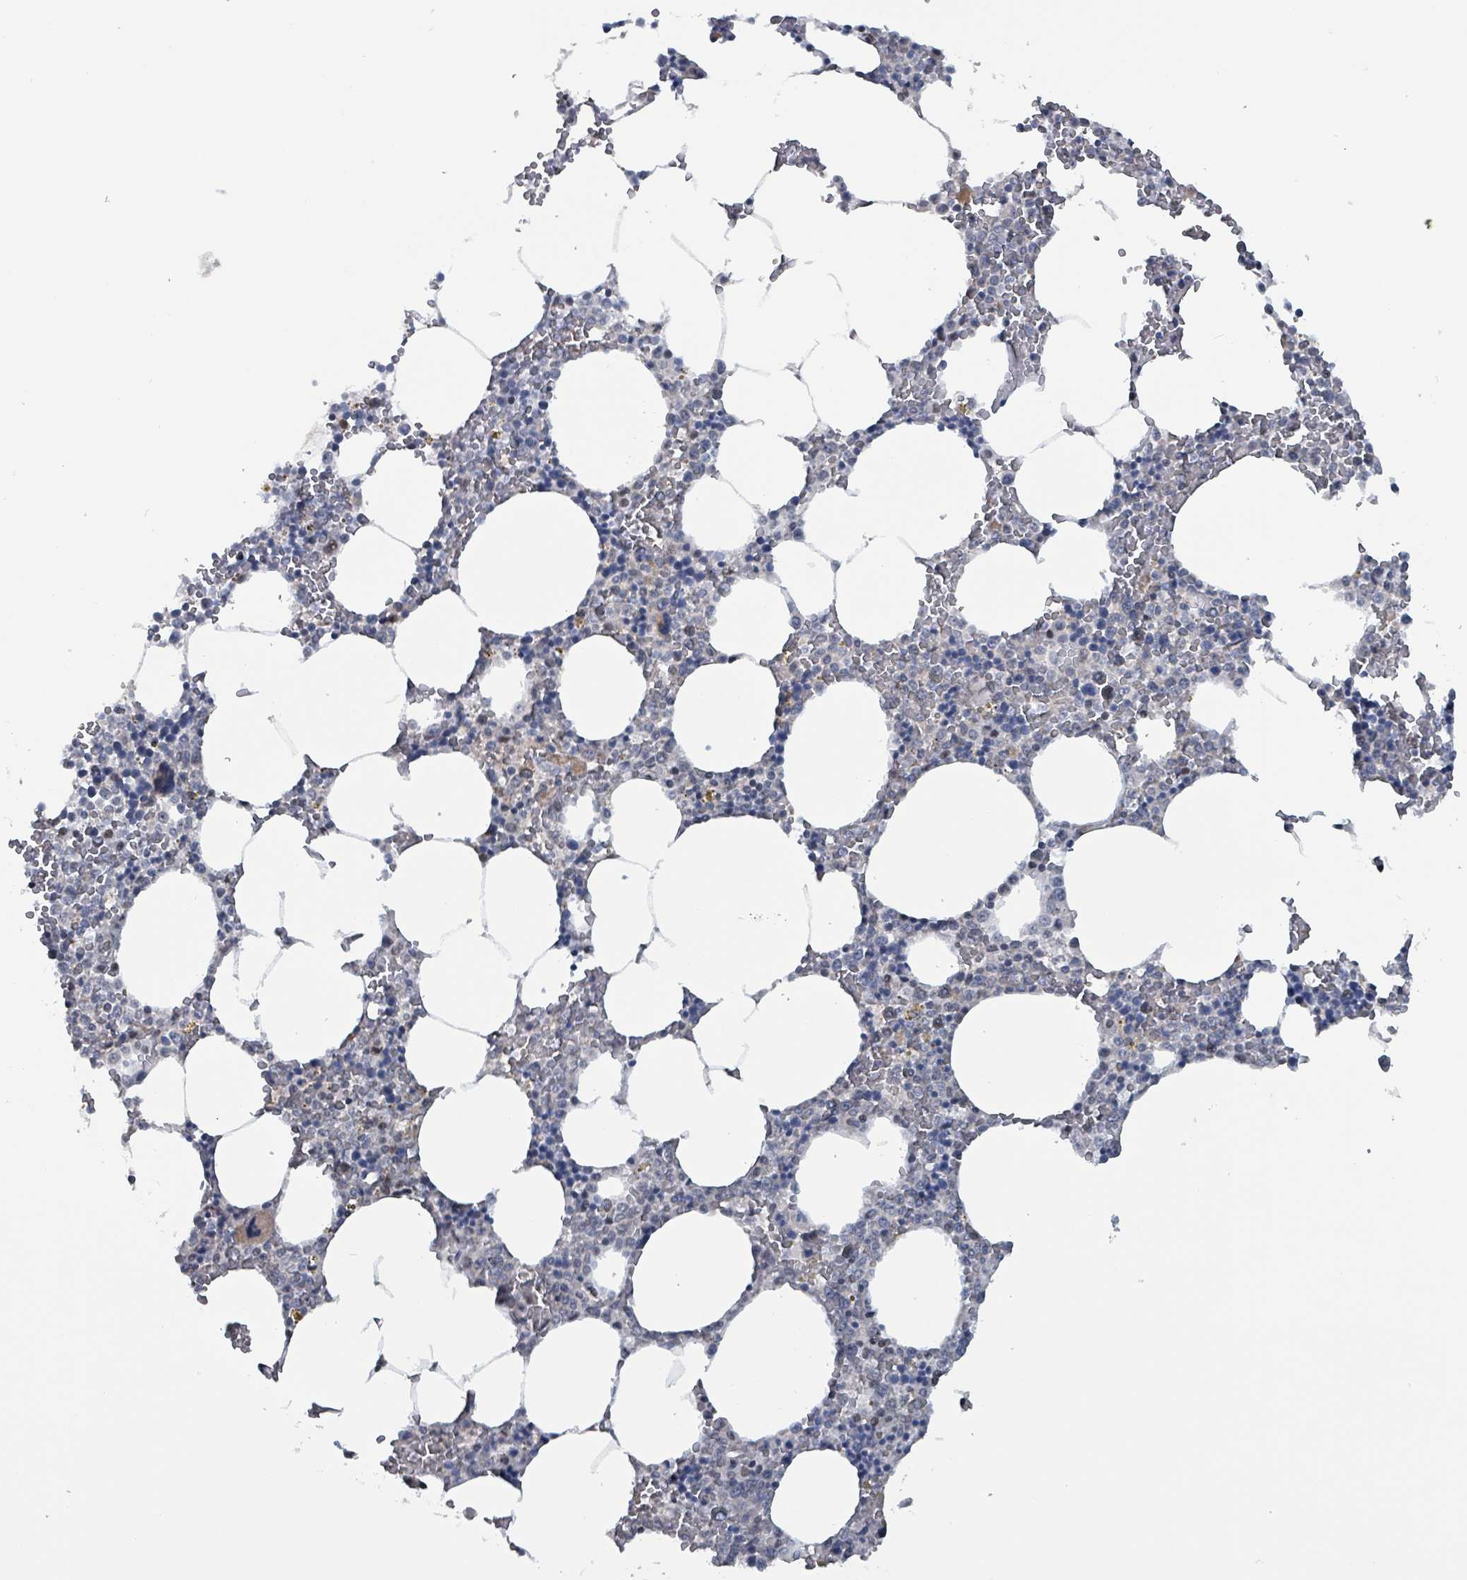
{"staining": {"intensity": "moderate", "quantity": "<25%", "location": "cytoplasmic/membranous"}, "tissue": "bone marrow", "cell_type": "Hematopoietic cells", "image_type": "normal", "snomed": [{"axis": "morphology", "description": "Normal tissue, NOS"}, {"axis": "topography", "description": "Bone marrow"}], "caption": "Immunohistochemical staining of normal human bone marrow displays <25% levels of moderate cytoplasmic/membranous protein expression in approximately <25% of hematopoietic cells. (DAB (3,3'-diaminobenzidine) IHC, brown staining for protein, blue staining for nuclei).", "gene": "BIVM", "patient": {"sex": "male", "age": 70}}